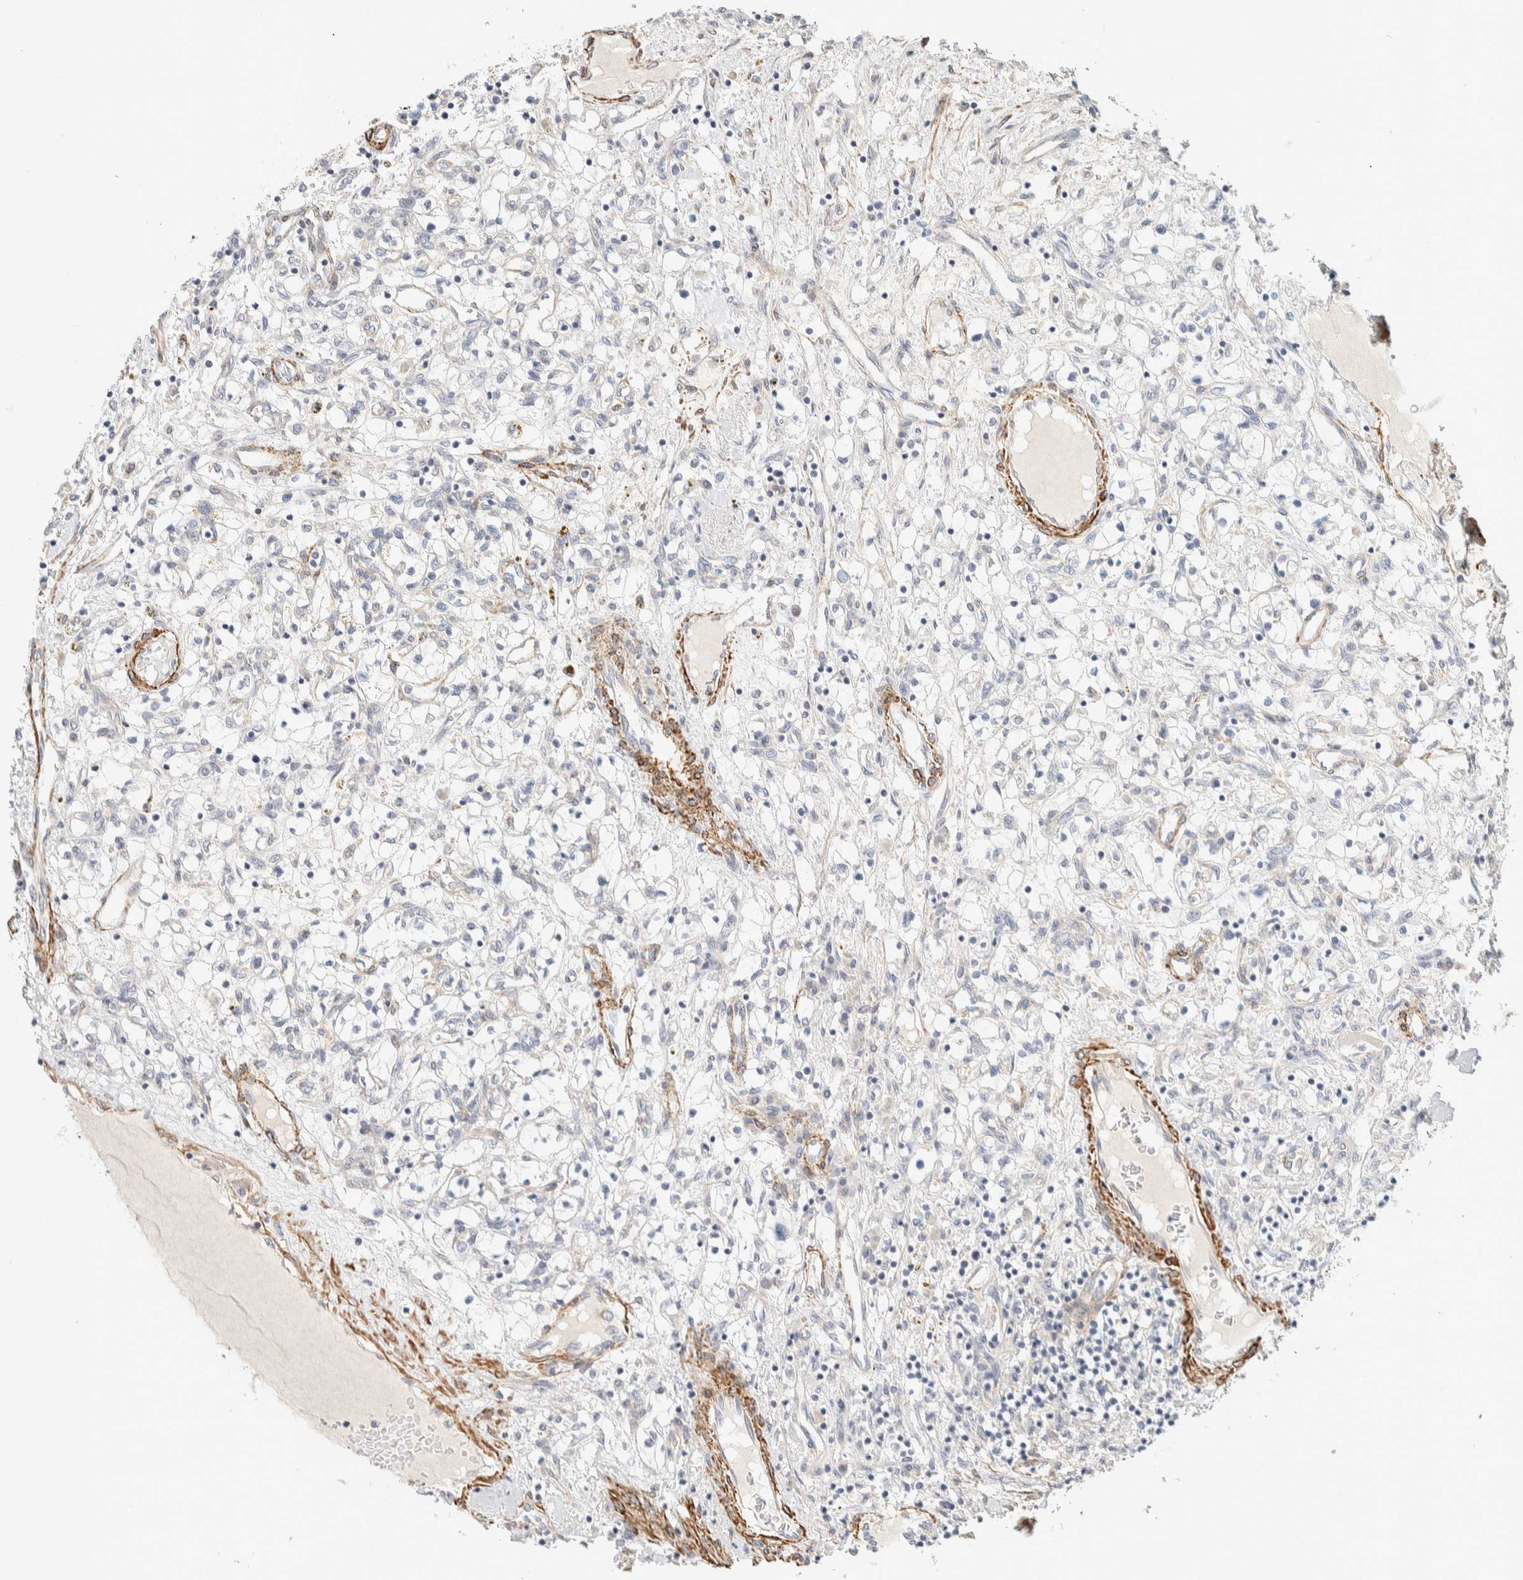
{"staining": {"intensity": "negative", "quantity": "none", "location": "none"}, "tissue": "renal cancer", "cell_type": "Tumor cells", "image_type": "cancer", "snomed": [{"axis": "morphology", "description": "Adenocarcinoma, NOS"}, {"axis": "topography", "description": "Kidney"}], "caption": "Photomicrograph shows no protein staining in tumor cells of renal cancer tissue.", "gene": "CDR2", "patient": {"sex": "male", "age": 68}}